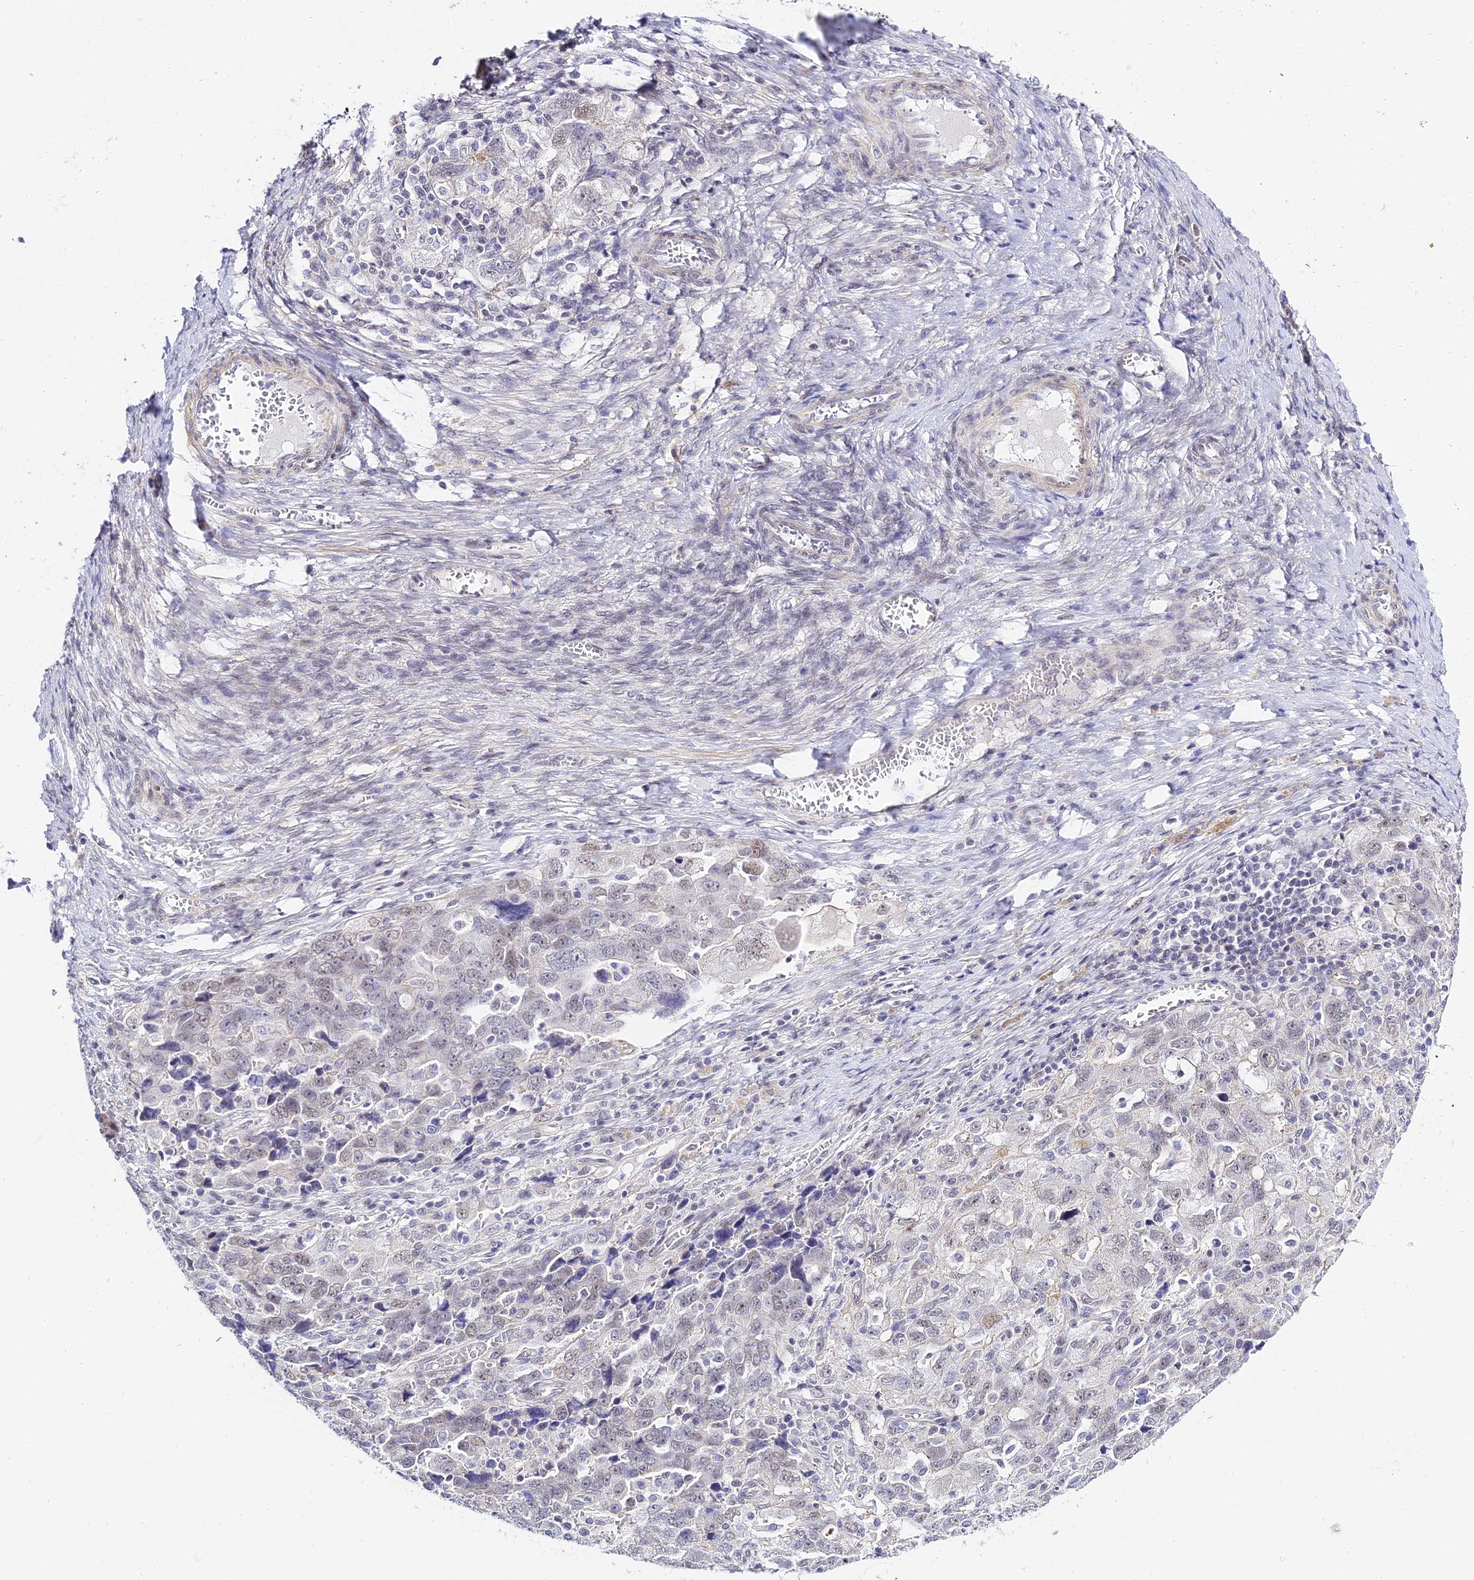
{"staining": {"intensity": "weak", "quantity": "<25%", "location": "nuclear"}, "tissue": "ovarian cancer", "cell_type": "Tumor cells", "image_type": "cancer", "snomed": [{"axis": "morphology", "description": "Carcinoma, NOS"}, {"axis": "morphology", "description": "Cystadenocarcinoma, serous, NOS"}, {"axis": "topography", "description": "Ovary"}], "caption": "Protein analysis of carcinoma (ovarian) displays no significant staining in tumor cells.", "gene": "ZNF628", "patient": {"sex": "female", "age": 69}}